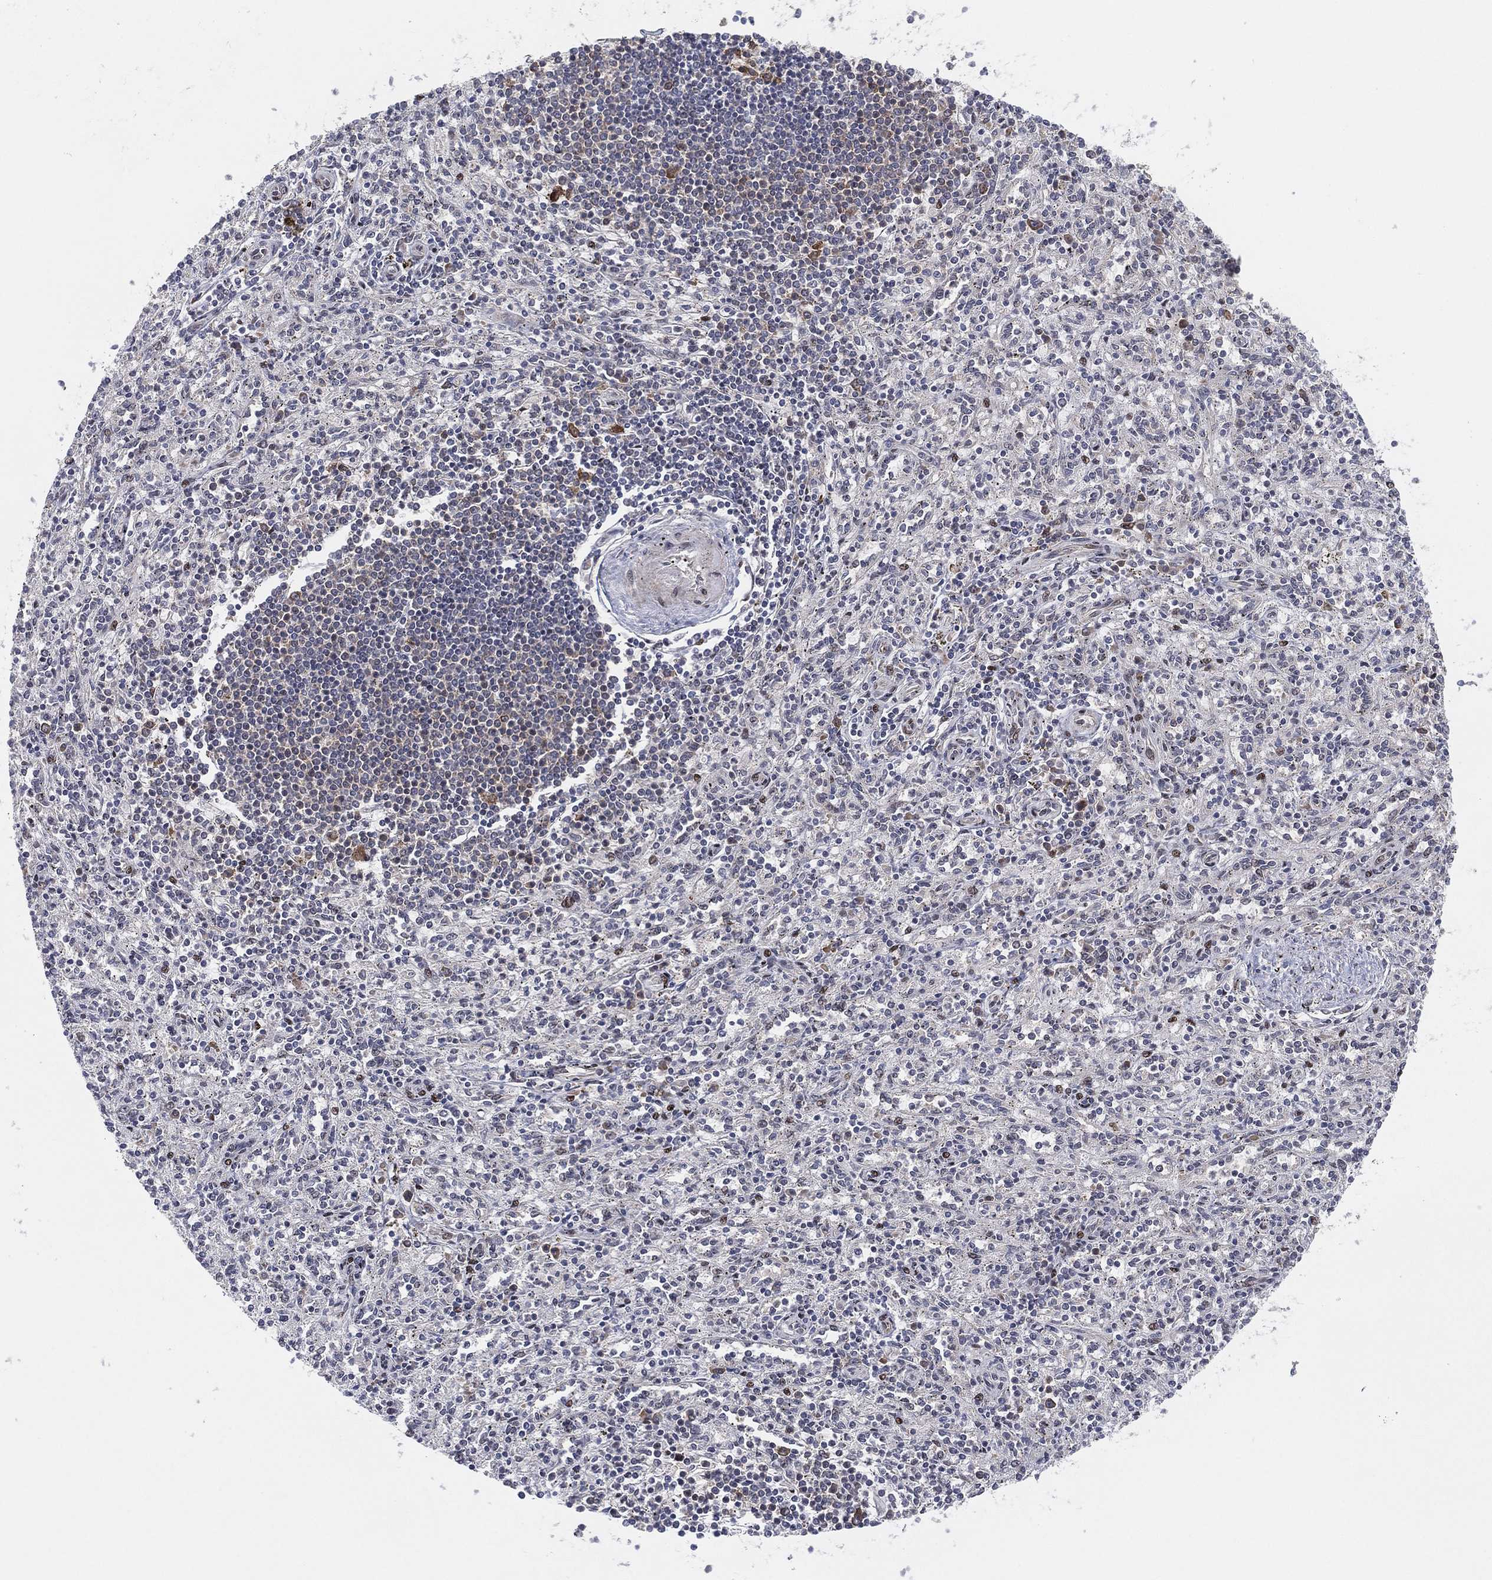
{"staining": {"intensity": "moderate", "quantity": "<25%", "location": "cytoplasmic/membranous"}, "tissue": "spleen", "cell_type": "Cells in red pulp", "image_type": "normal", "snomed": [{"axis": "morphology", "description": "Normal tissue, NOS"}, {"axis": "topography", "description": "Spleen"}], "caption": "Spleen was stained to show a protein in brown. There is low levels of moderate cytoplasmic/membranous staining in approximately <25% of cells in red pulp.", "gene": "TMTC4", "patient": {"sex": "male", "age": 69}}